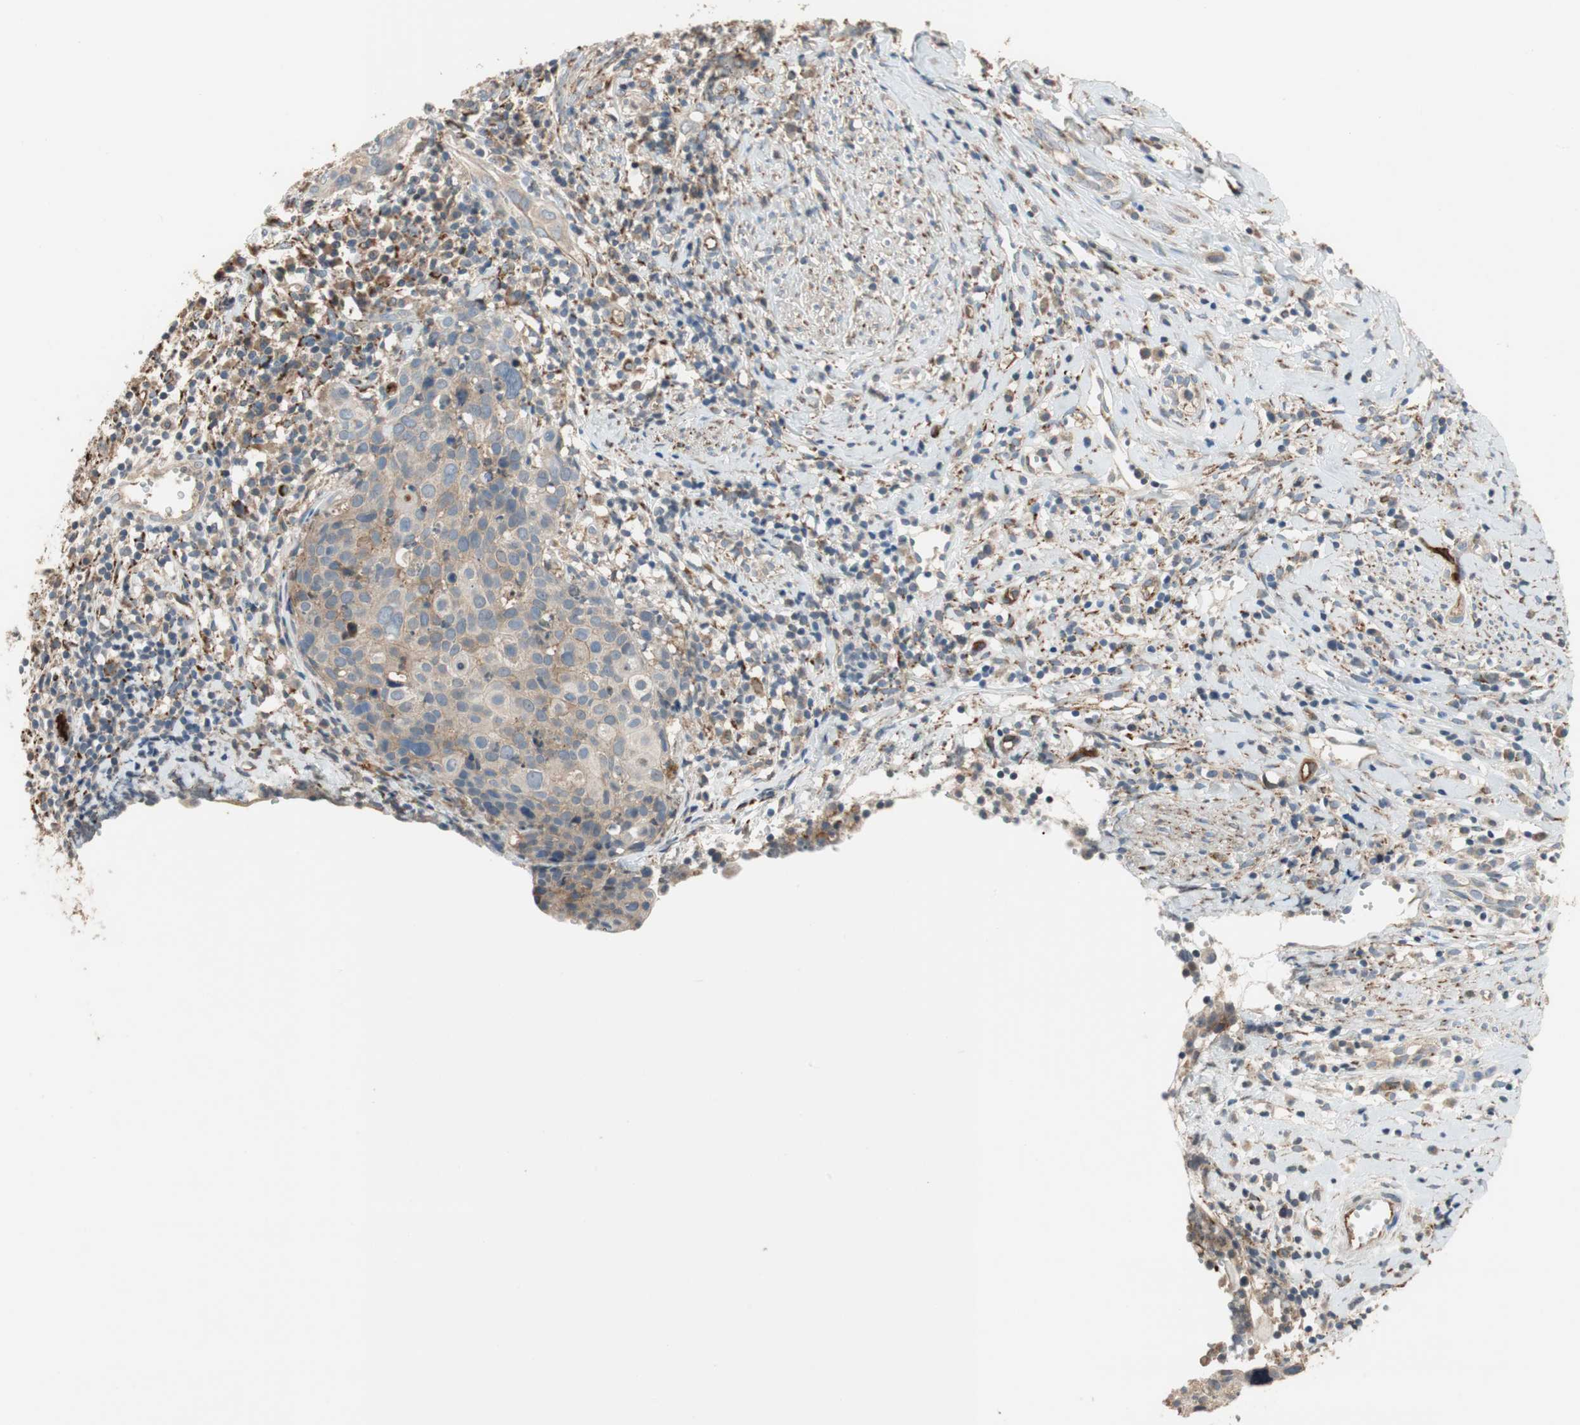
{"staining": {"intensity": "negative", "quantity": "none", "location": "none"}, "tissue": "cervical cancer", "cell_type": "Tumor cells", "image_type": "cancer", "snomed": [{"axis": "morphology", "description": "Squamous cell carcinoma, NOS"}, {"axis": "topography", "description": "Cervix"}], "caption": "IHC micrograph of neoplastic tissue: human cervical cancer (squamous cell carcinoma) stained with DAB shows no significant protein expression in tumor cells.", "gene": "ALPL", "patient": {"sex": "female", "age": 40}}